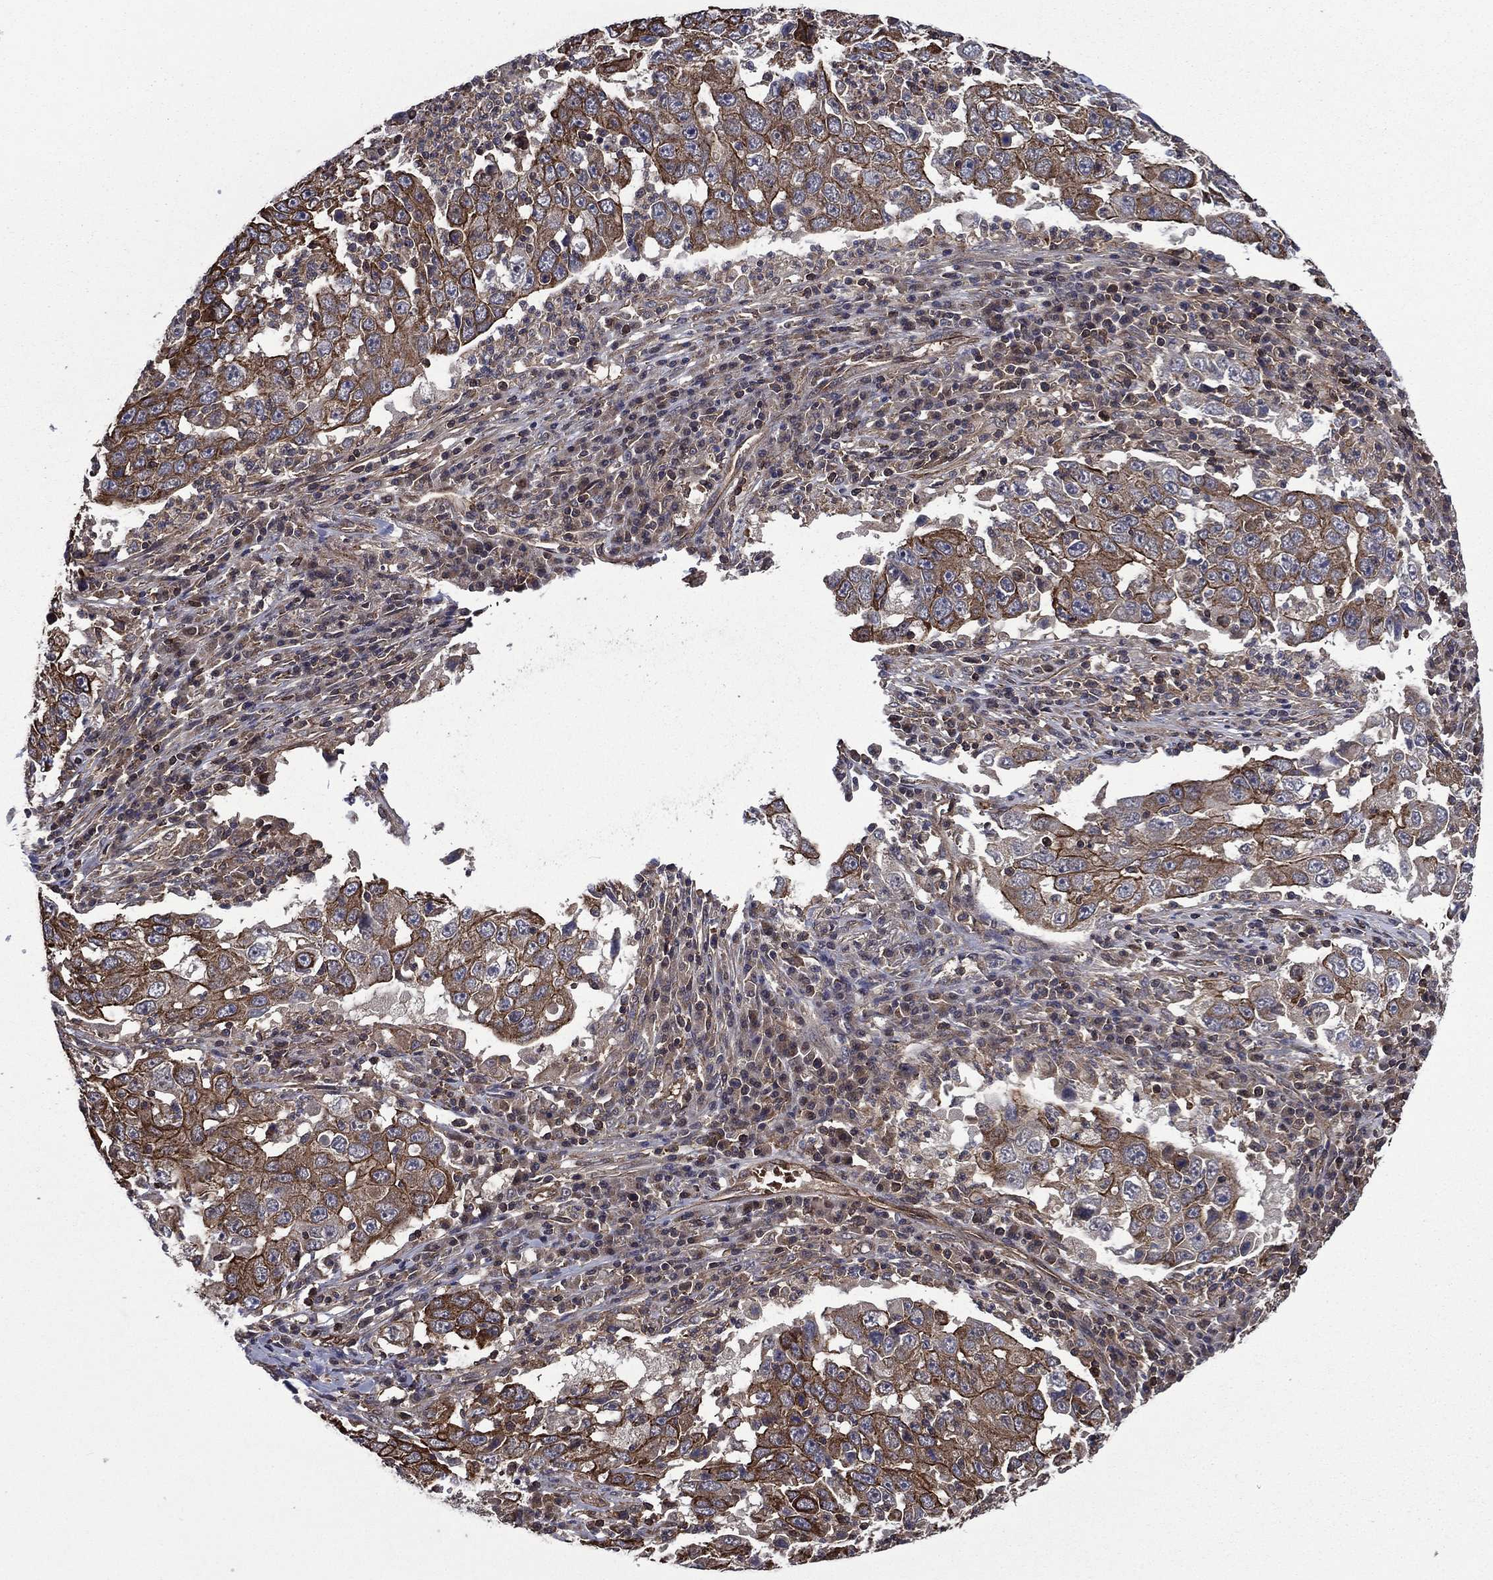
{"staining": {"intensity": "strong", "quantity": "25%-75%", "location": "cytoplasmic/membranous"}, "tissue": "lung cancer", "cell_type": "Tumor cells", "image_type": "cancer", "snomed": [{"axis": "morphology", "description": "Adenocarcinoma, NOS"}, {"axis": "topography", "description": "Lung"}], "caption": "Lung cancer tissue displays strong cytoplasmic/membranous positivity in about 25%-75% of tumor cells", "gene": "PLPP3", "patient": {"sex": "male", "age": 73}}